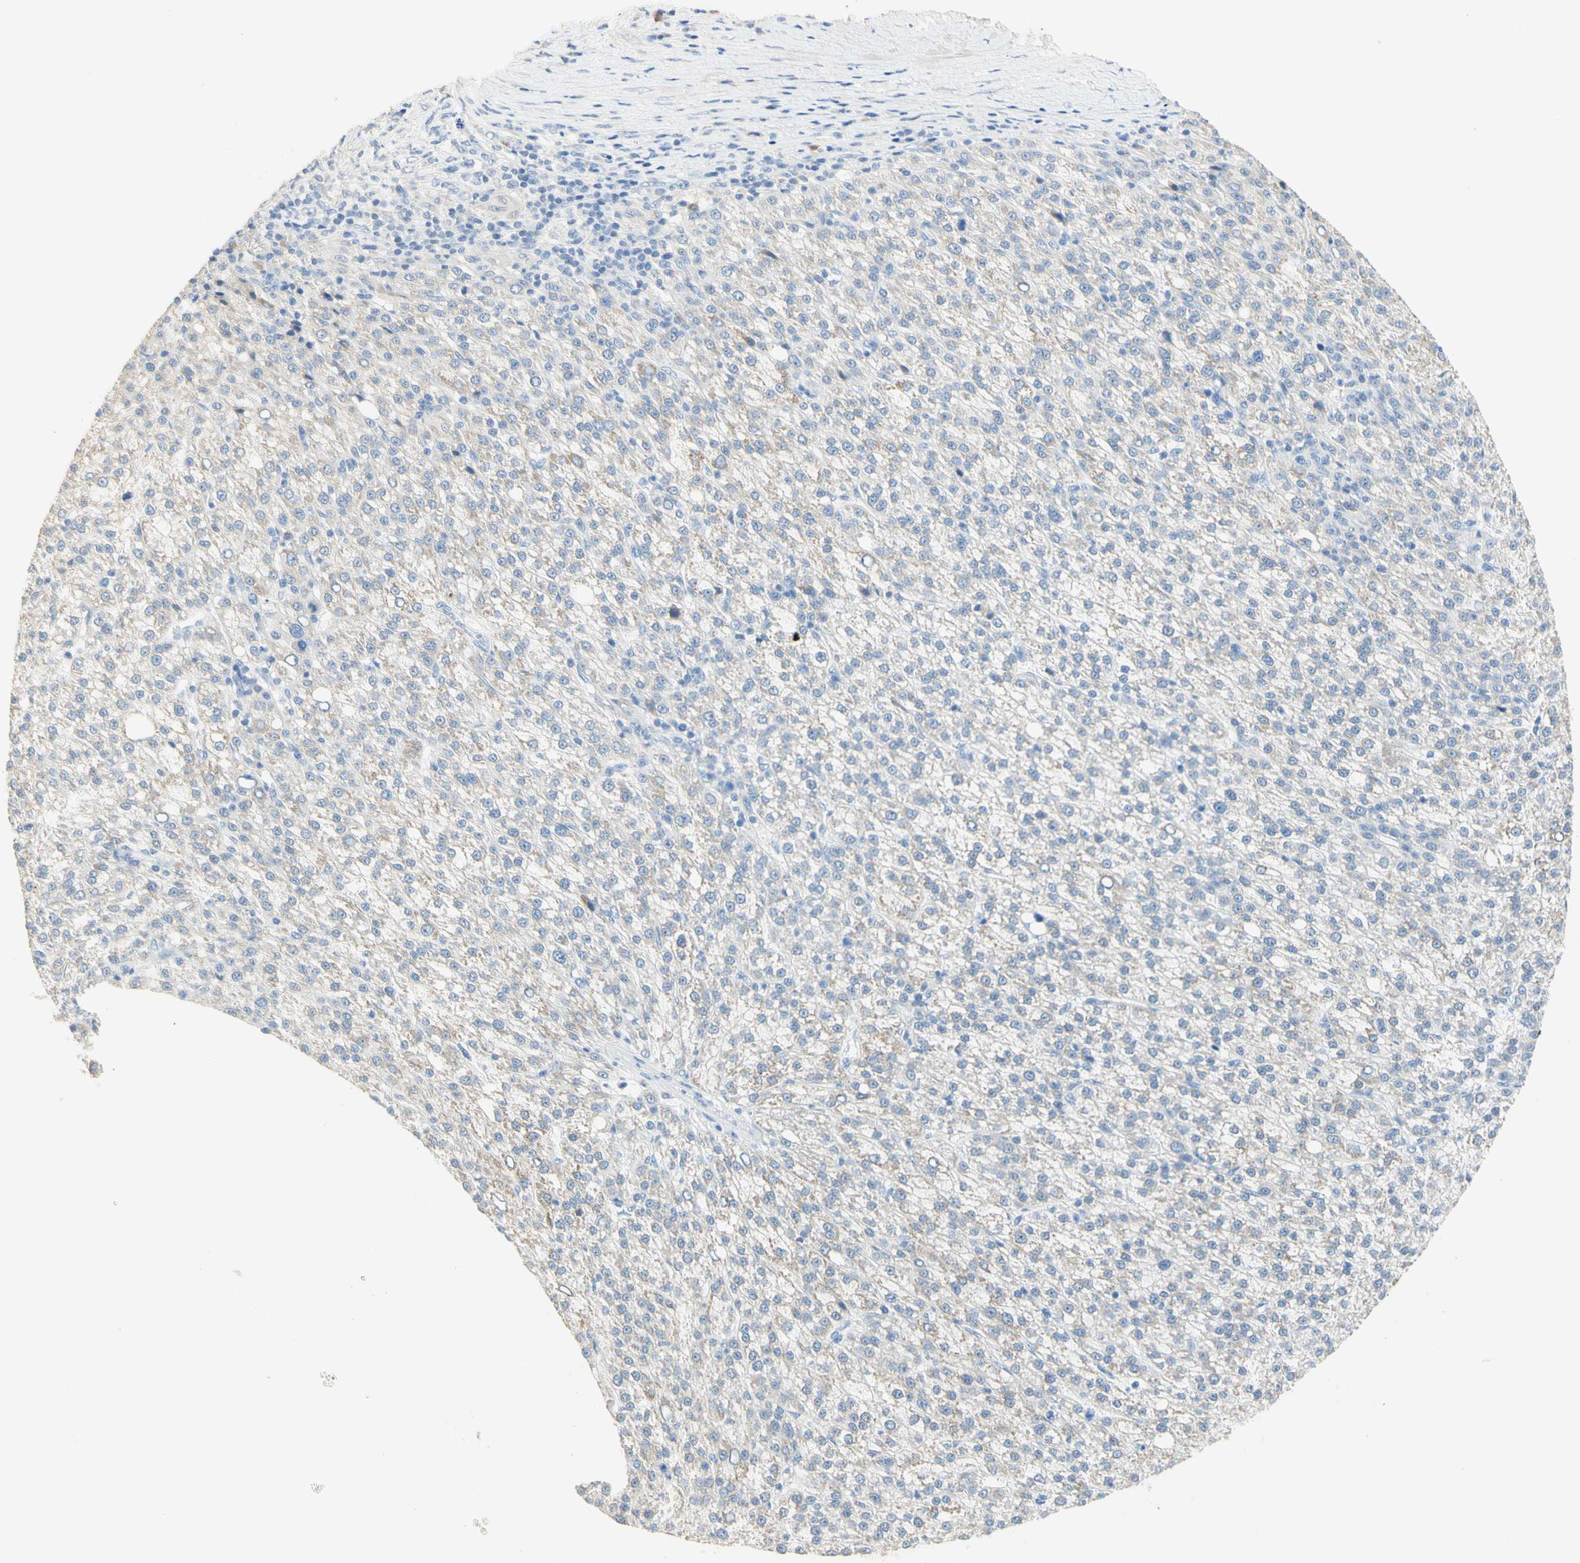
{"staining": {"intensity": "weak", "quantity": ">75%", "location": "cytoplasmic/membranous"}, "tissue": "liver cancer", "cell_type": "Tumor cells", "image_type": "cancer", "snomed": [{"axis": "morphology", "description": "Carcinoma, Hepatocellular, NOS"}, {"axis": "topography", "description": "Liver"}], "caption": "A photomicrograph of human liver hepatocellular carcinoma stained for a protein exhibits weak cytoplasmic/membranous brown staining in tumor cells. (IHC, brightfield microscopy, high magnification).", "gene": "NECTIN4", "patient": {"sex": "female", "age": 58}}